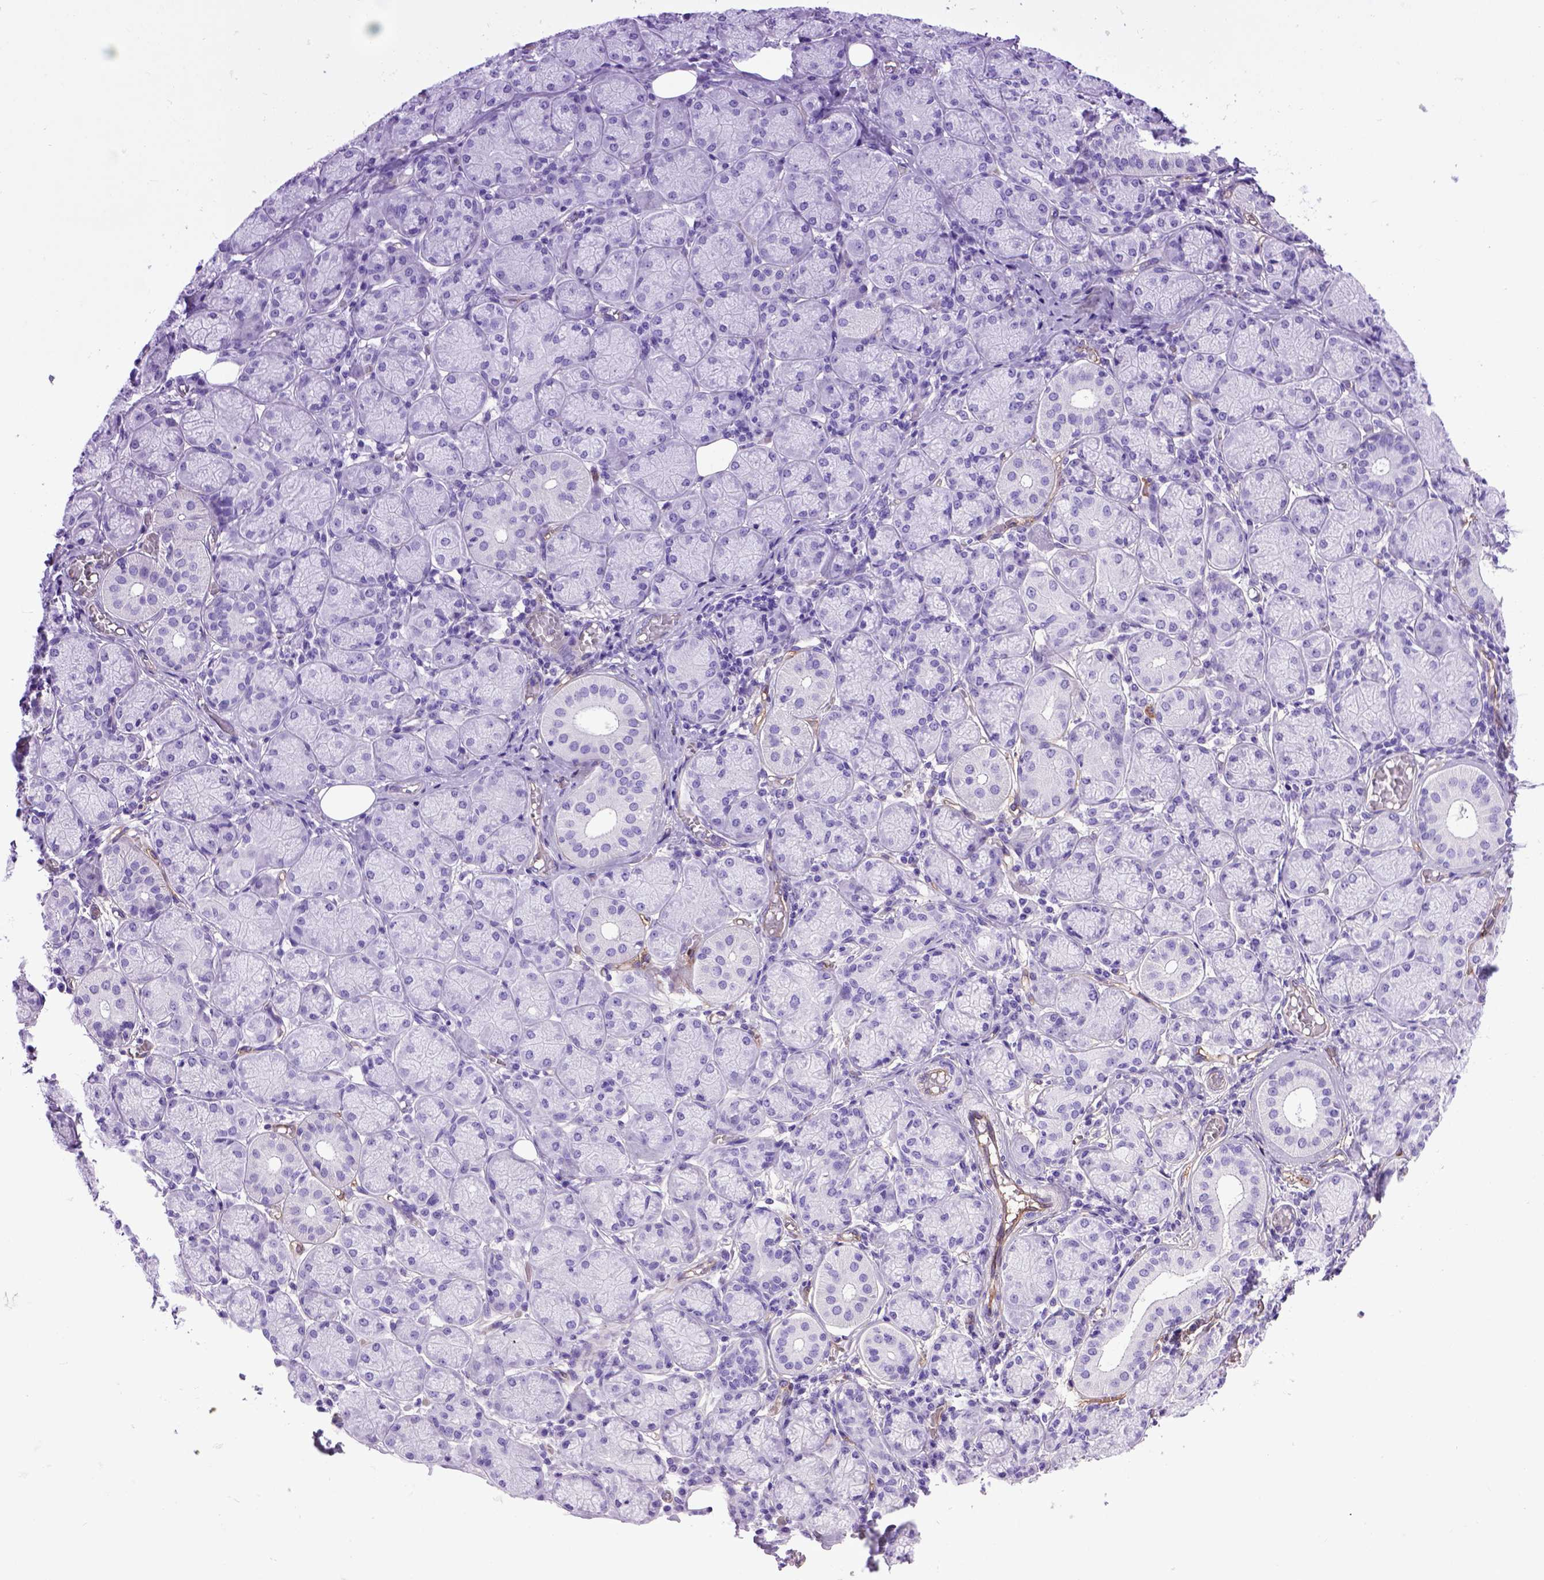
{"staining": {"intensity": "negative", "quantity": "none", "location": "none"}, "tissue": "salivary gland", "cell_type": "Glandular cells", "image_type": "normal", "snomed": [{"axis": "morphology", "description": "Normal tissue, NOS"}, {"axis": "topography", "description": "Salivary gland"}, {"axis": "topography", "description": "Peripheral nerve tissue"}], "caption": "Protein analysis of unremarkable salivary gland shows no significant expression in glandular cells.", "gene": "ENG", "patient": {"sex": "female", "age": 24}}